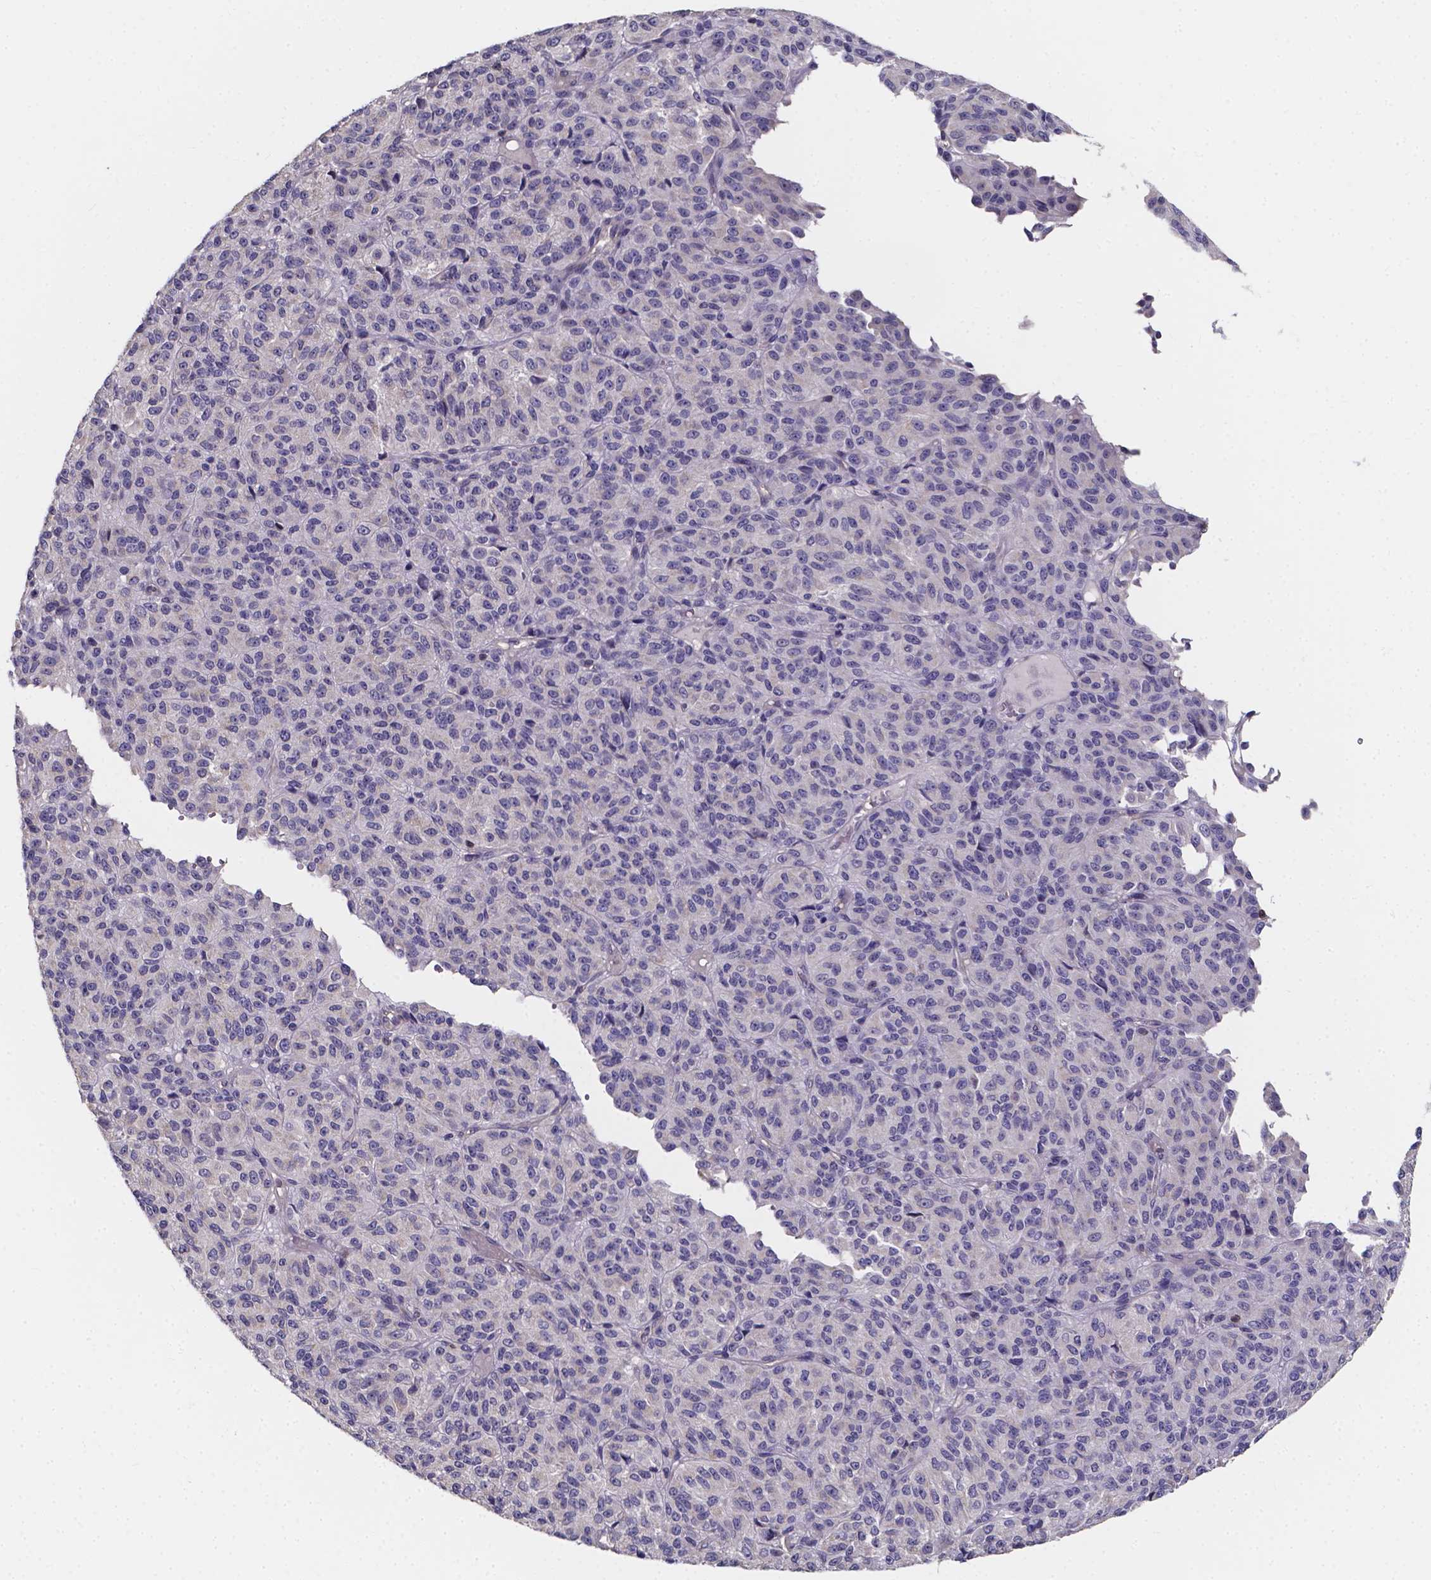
{"staining": {"intensity": "negative", "quantity": "none", "location": "none"}, "tissue": "melanoma", "cell_type": "Tumor cells", "image_type": "cancer", "snomed": [{"axis": "morphology", "description": "Malignant melanoma, Metastatic site"}, {"axis": "topography", "description": "Brain"}], "caption": "Immunohistochemistry of human malignant melanoma (metastatic site) displays no expression in tumor cells.", "gene": "THEMIS", "patient": {"sex": "female", "age": 56}}